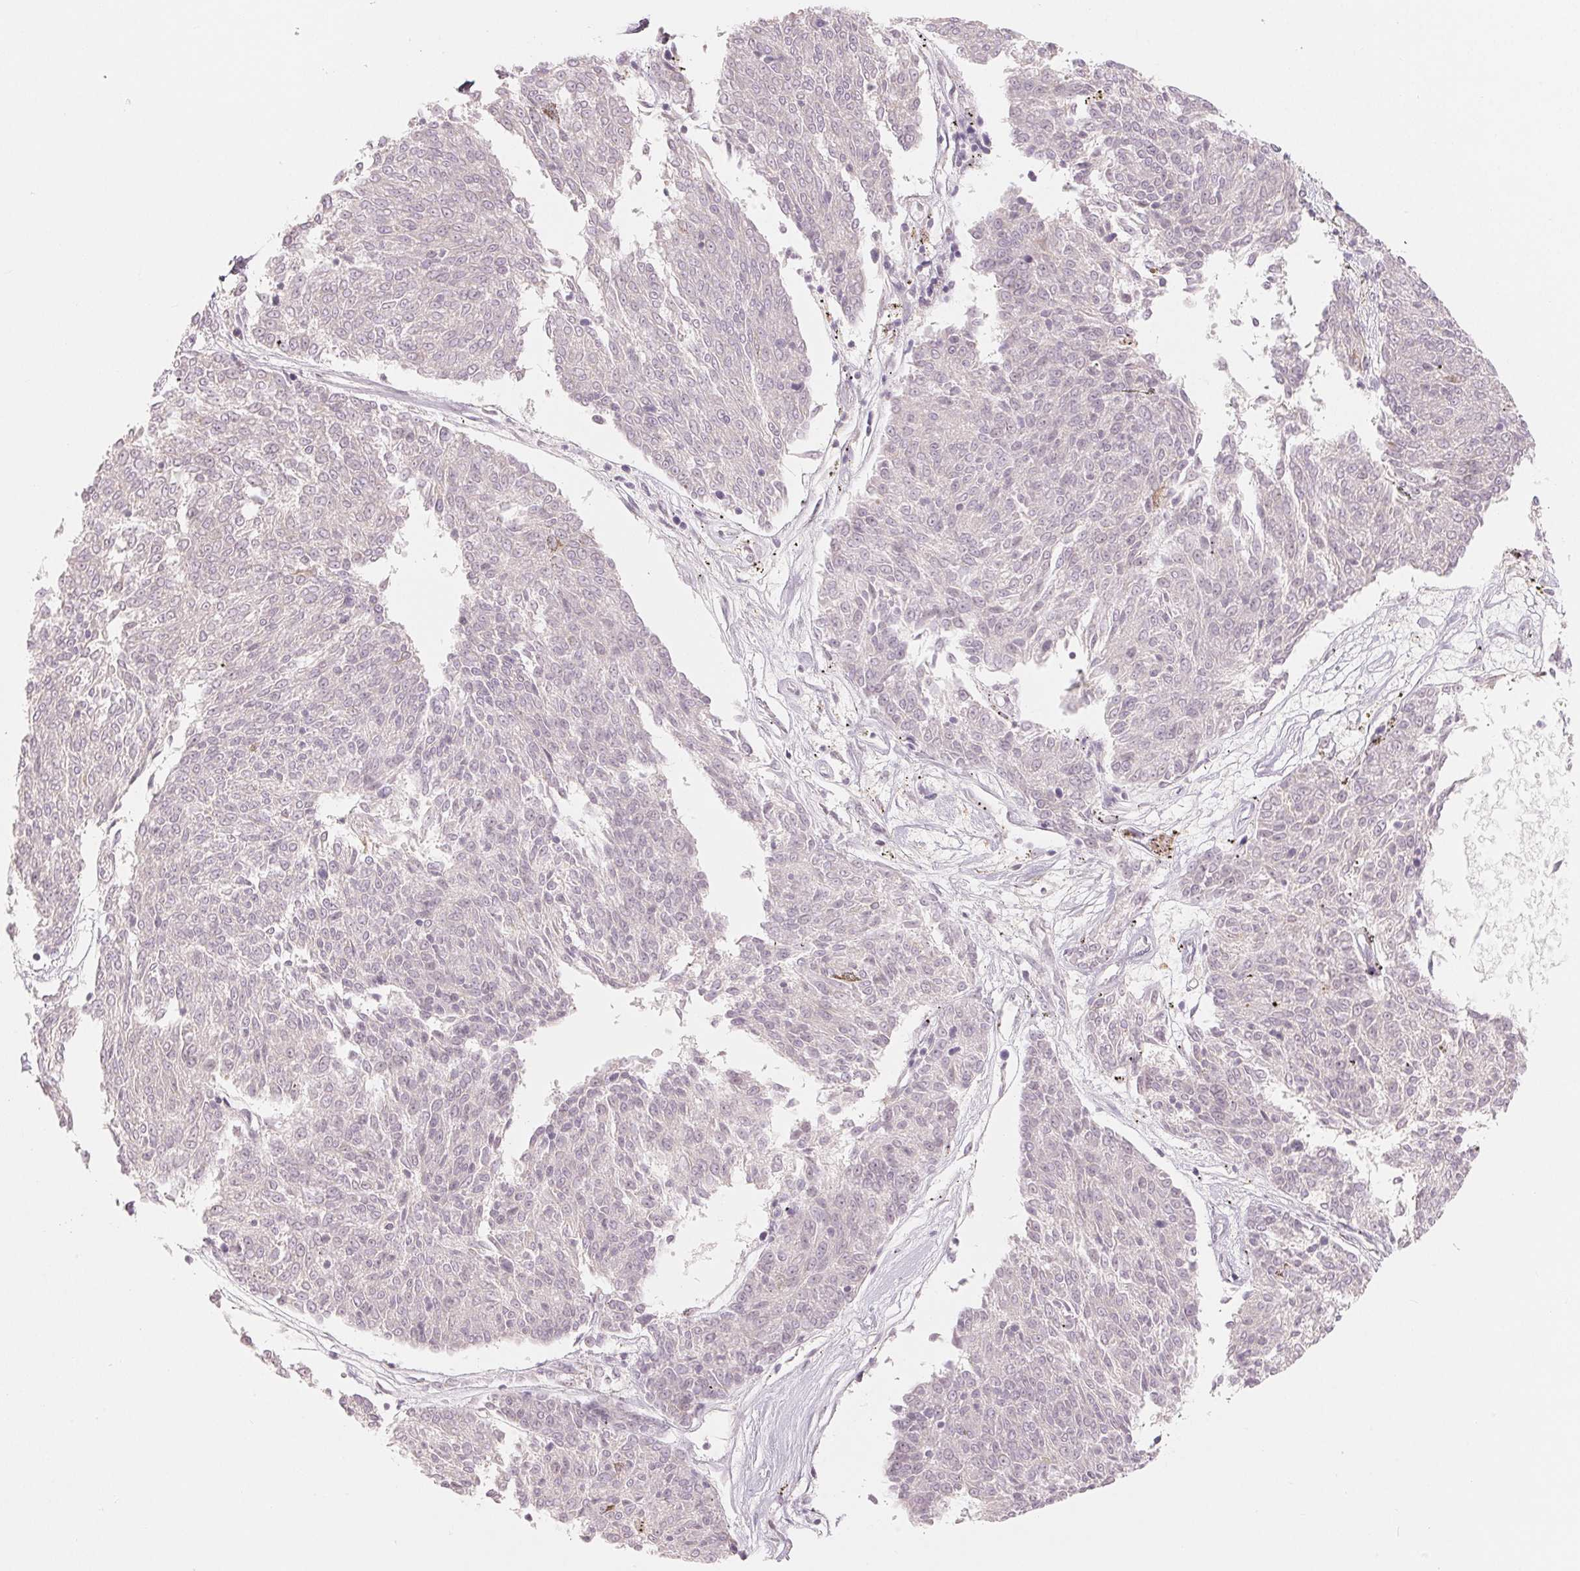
{"staining": {"intensity": "negative", "quantity": "none", "location": "none"}, "tissue": "melanoma", "cell_type": "Tumor cells", "image_type": "cancer", "snomed": [{"axis": "morphology", "description": "Malignant melanoma, NOS"}, {"axis": "topography", "description": "Skin"}], "caption": "Immunohistochemistry histopathology image of neoplastic tissue: malignant melanoma stained with DAB (3,3'-diaminobenzidine) demonstrates no significant protein staining in tumor cells. (DAB (3,3'-diaminobenzidine) IHC, high magnification).", "gene": "DENND2C", "patient": {"sex": "female", "age": 72}}